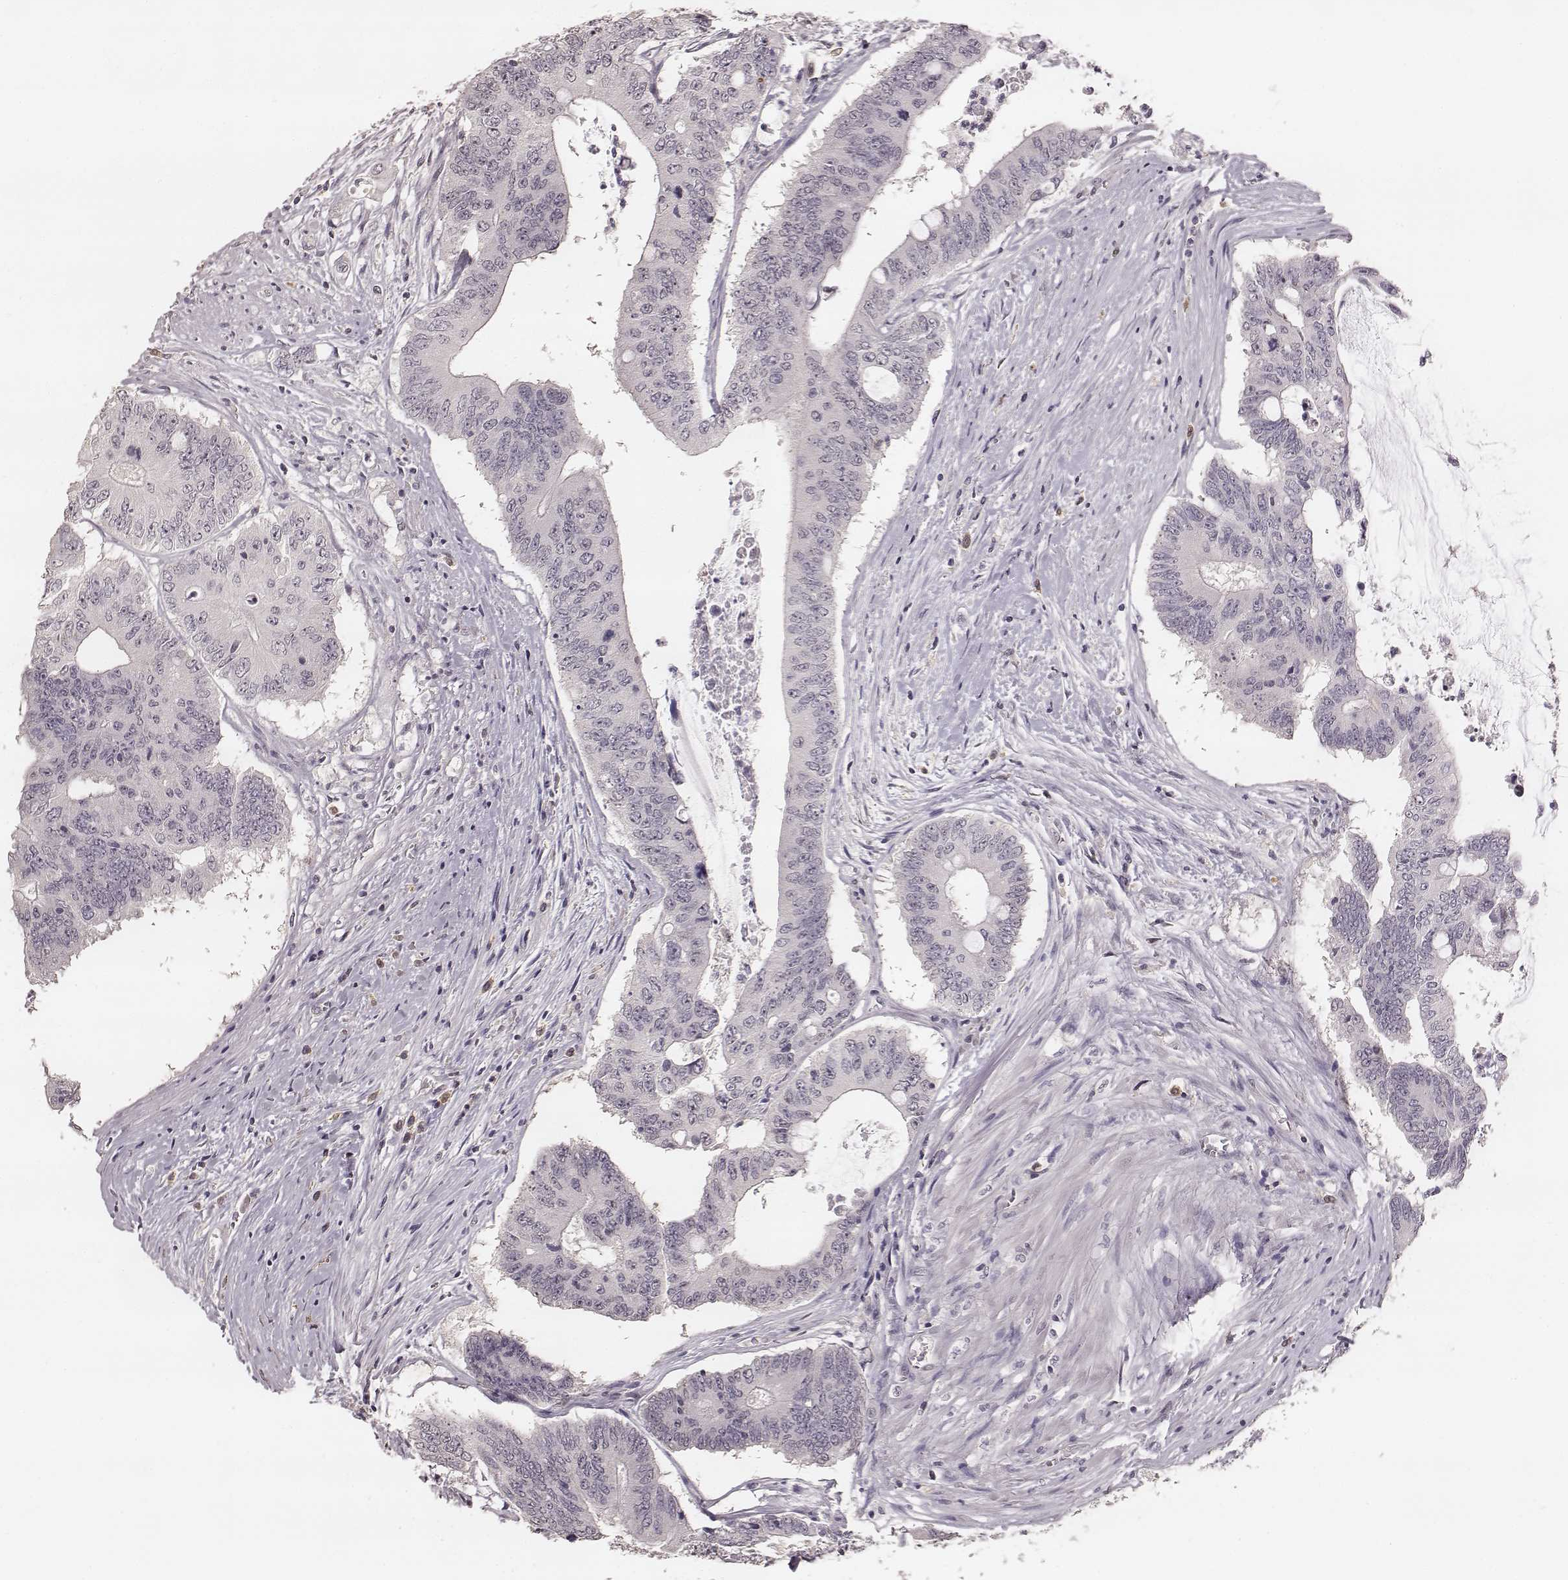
{"staining": {"intensity": "negative", "quantity": "none", "location": "none"}, "tissue": "colorectal cancer", "cell_type": "Tumor cells", "image_type": "cancer", "snomed": [{"axis": "morphology", "description": "Adenocarcinoma, NOS"}, {"axis": "topography", "description": "Rectum"}], "caption": "The immunohistochemistry (IHC) photomicrograph has no significant staining in tumor cells of colorectal cancer tissue.", "gene": "LY6K", "patient": {"sex": "male", "age": 59}}